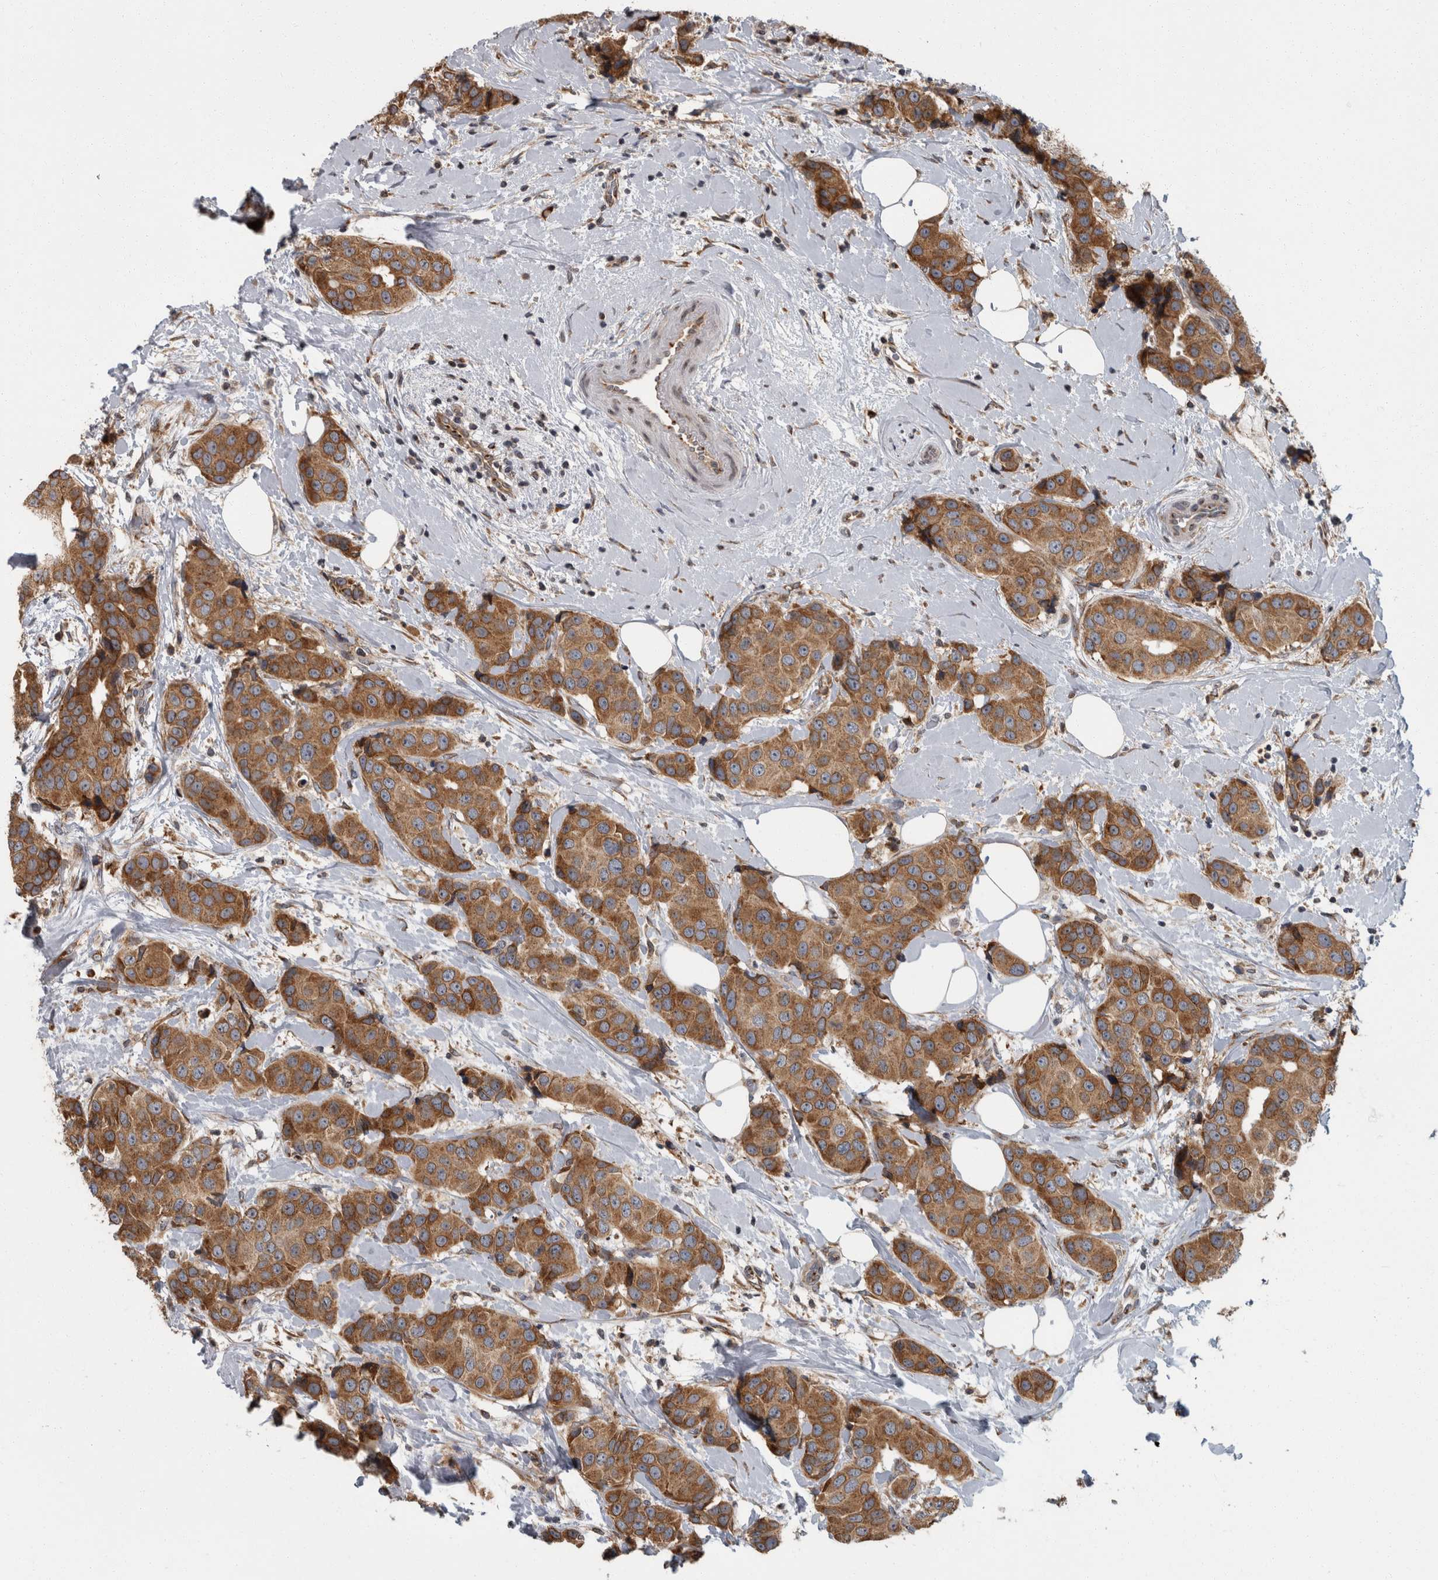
{"staining": {"intensity": "moderate", "quantity": ">75%", "location": "cytoplasmic/membranous"}, "tissue": "breast cancer", "cell_type": "Tumor cells", "image_type": "cancer", "snomed": [{"axis": "morphology", "description": "Normal tissue, NOS"}, {"axis": "morphology", "description": "Duct carcinoma"}, {"axis": "topography", "description": "Breast"}], "caption": "Breast cancer stained with a protein marker demonstrates moderate staining in tumor cells.", "gene": "LMAN2L", "patient": {"sex": "female", "age": 39}}